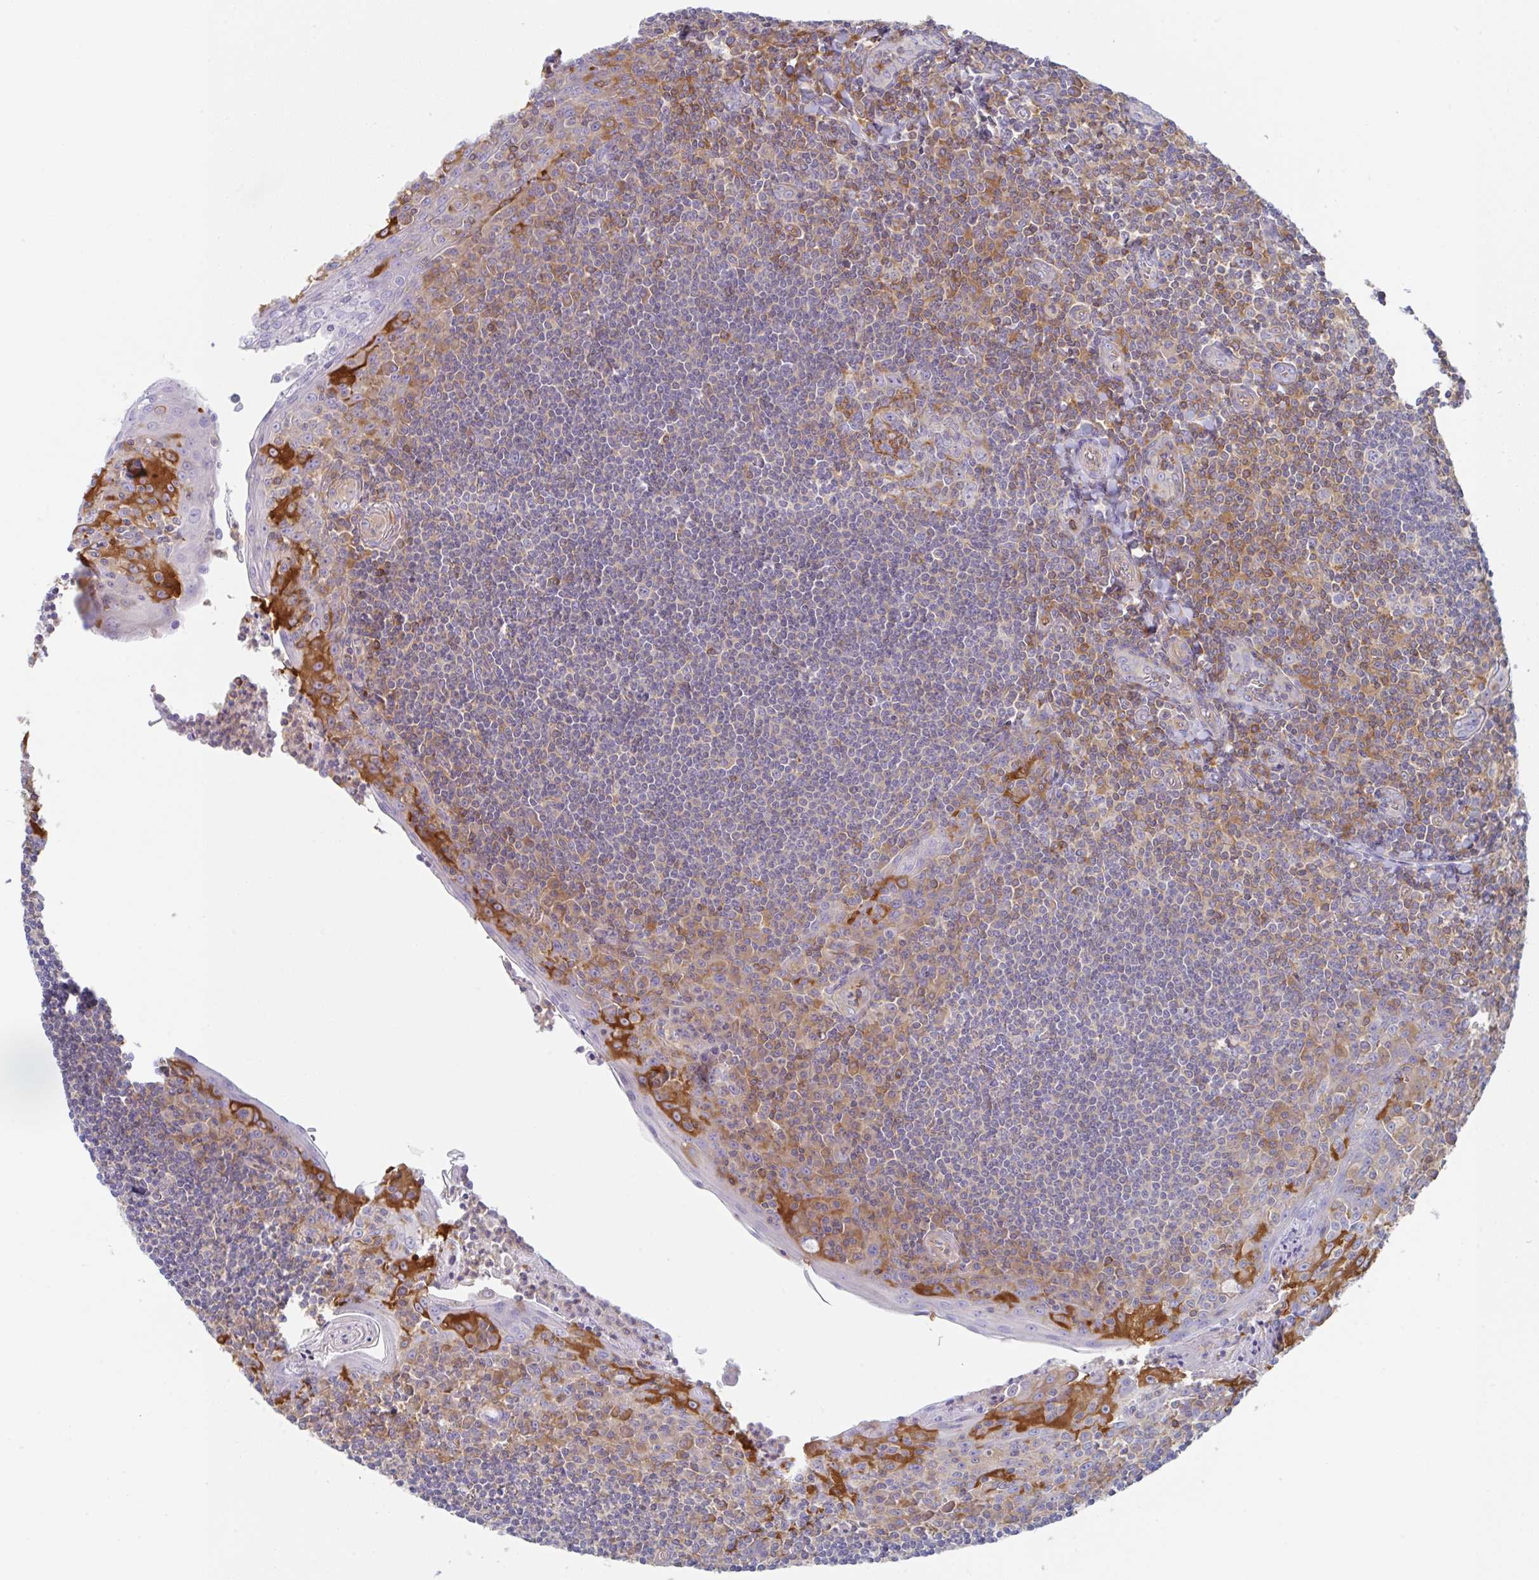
{"staining": {"intensity": "moderate", "quantity": "25%-75%", "location": "cytoplasmic/membranous"}, "tissue": "tonsil", "cell_type": "Germinal center cells", "image_type": "normal", "snomed": [{"axis": "morphology", "description": "Normal tissue, NOS"}, {"axis": "topography", "description": "Tonsil"}], "caption": "An immunohistochemistry image of benign tissue is shown. Protein staining in brown labels moderate cytoplasmic/membranous positivity in tonsil within germinal center cells. (DAB IHC with brightfield microscopy, high magnification).", "gene": "AMPD2", "patient": {"sex": "male", "age": 27}}